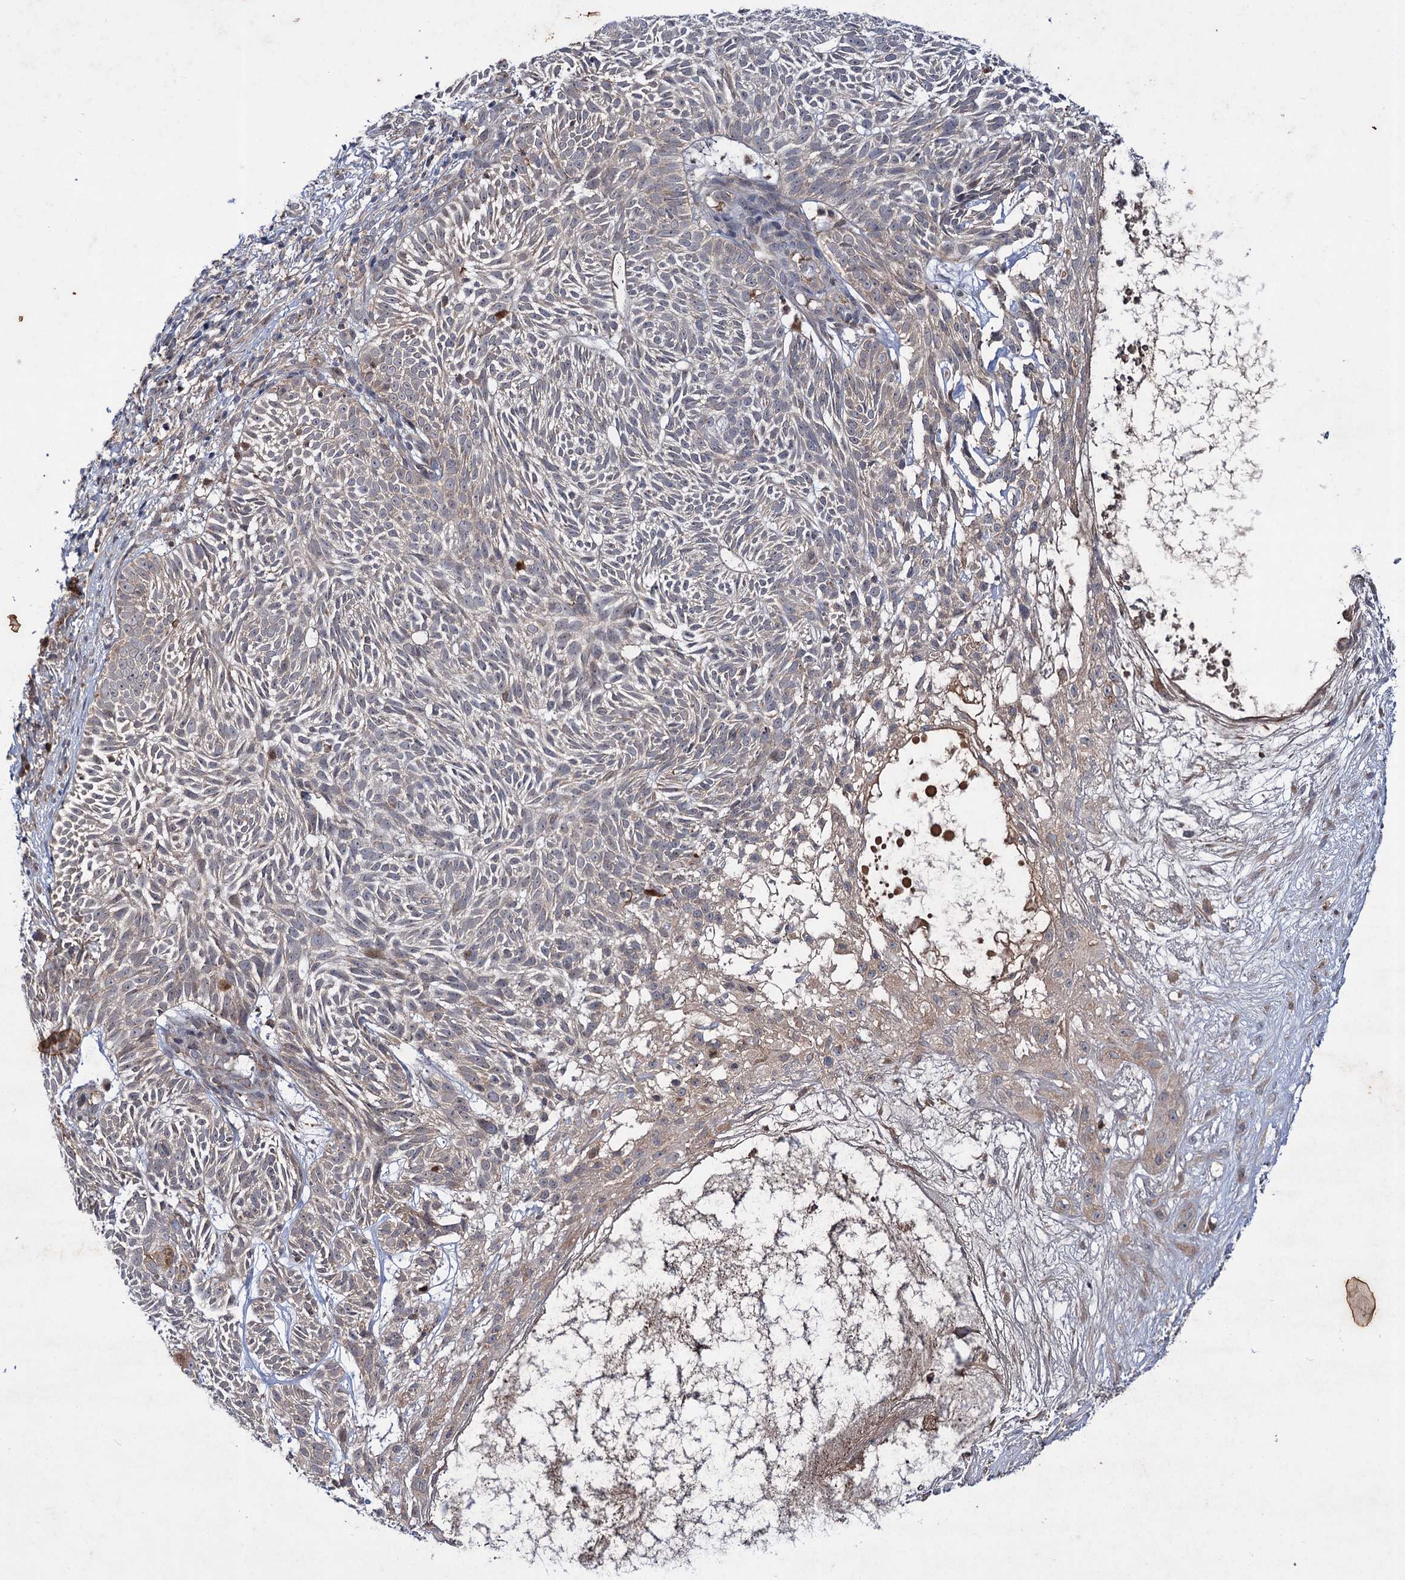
{"staining": {"intensity": "weak", "quantity": "<25%", "location": "cytoplasmic/membranous"}, "tissue": "skin cancer", "cell_type": "Tumor cells", "image_type": "cancer", "snomed": [{"axis": "morphology", "description": "Basal cell carcinoma"}, {"axis": "topography", "description": "Skin"}], "caption": "Tumor cells show no significant staining in skin cancer (basal cell carcinoma). Brightfield microscopy of immunohistochemistry stained with DAB (3,3'-diaminobenzidine) (brown) and hematoxylin (blue), captured at high magnification.", "gene": "PTPN3", "patient": {"sex": "male", "age": 75}}